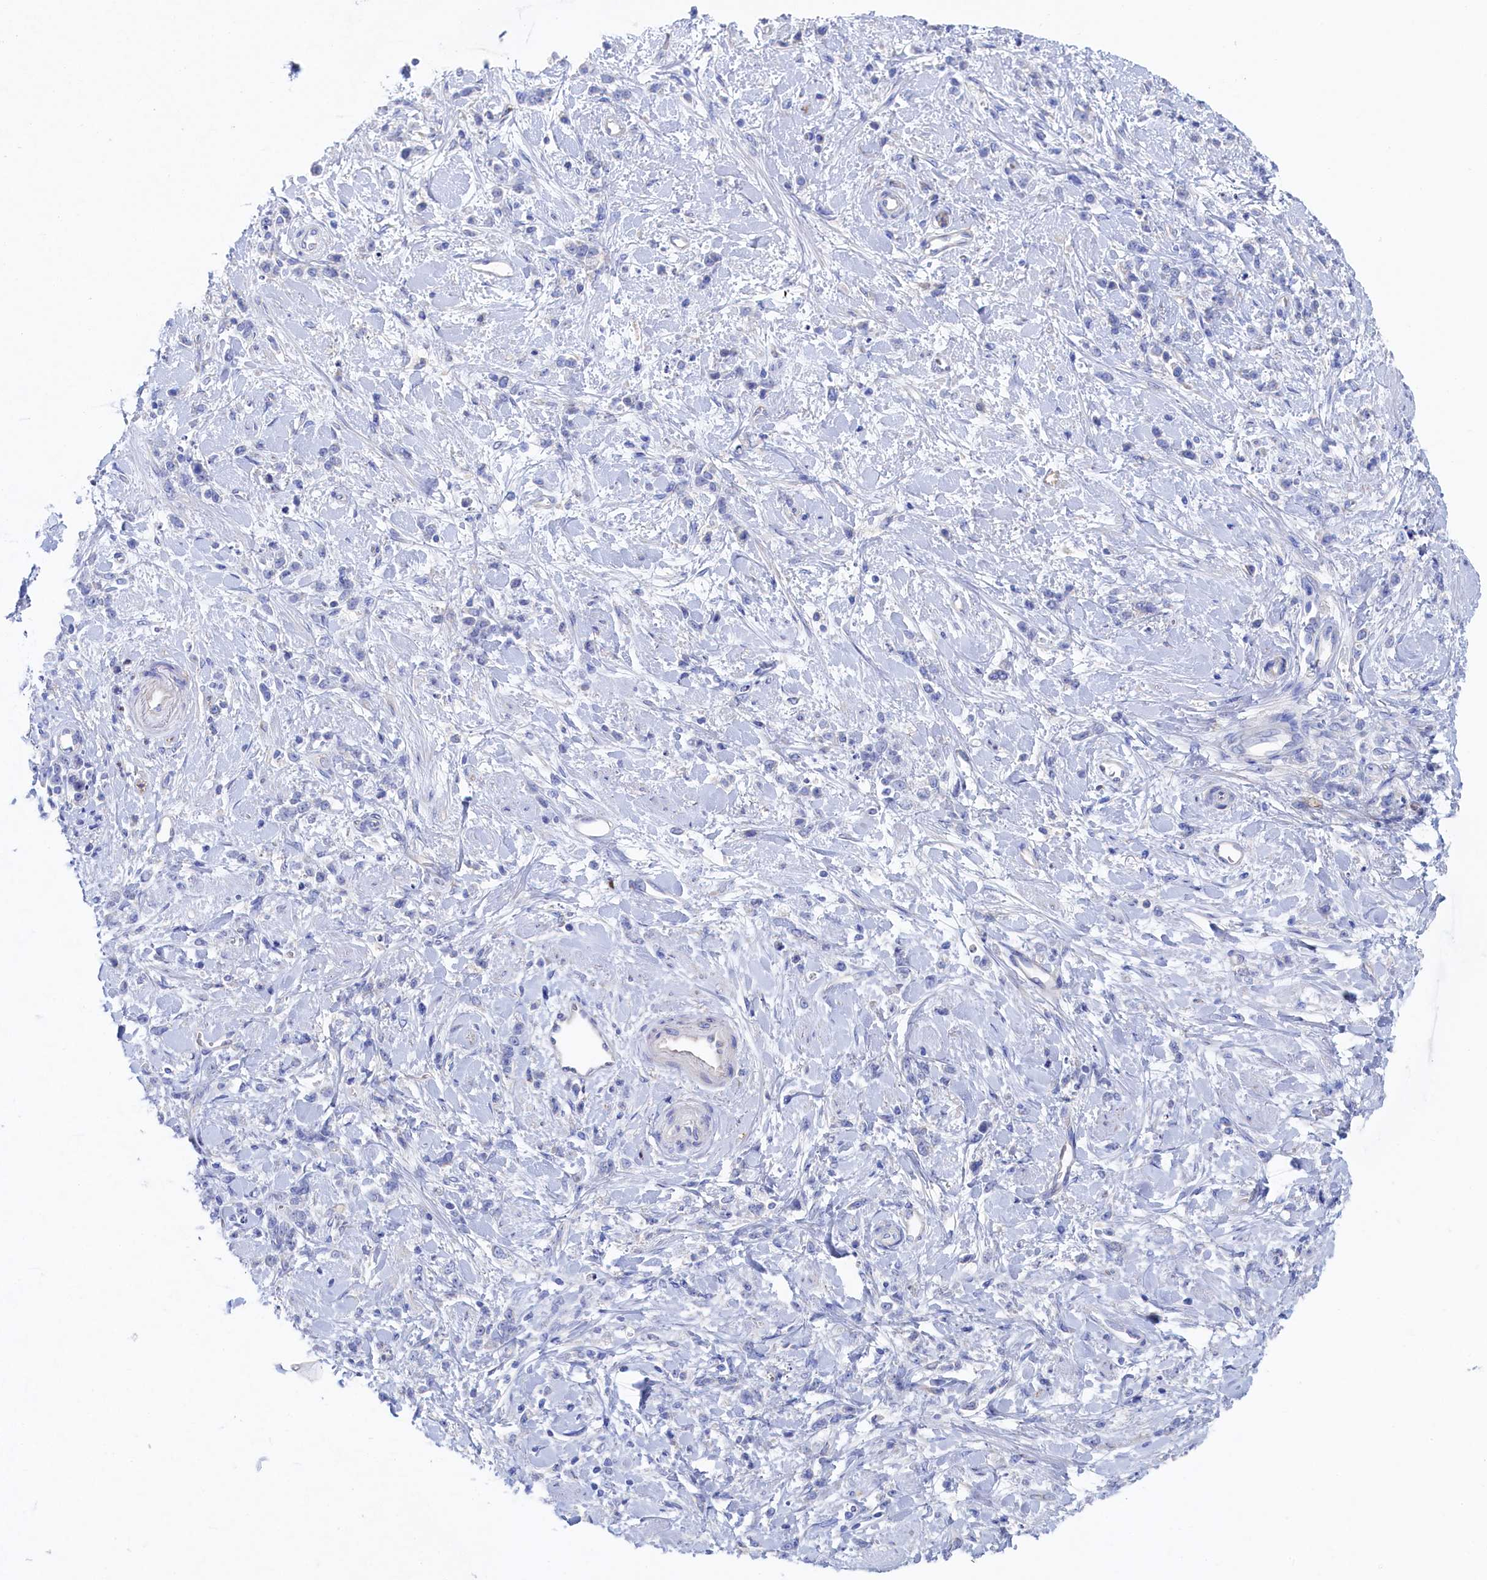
{"staining": {"intensity": "negative", "quantity": "none", "location": "none"}, "tissue": "stomach cancer", "cell_type": "Tumor cells", "image_type": "cancer", "snomed": [{"axis": "morphology", "description": "Adenocarcinoma, NOS"}, {"axis": "topography", "description": "Stomach"}], "caption": "Immunohistochemistry histopathology image of neoplastic tissue: adenocarcinoma (stomach) stained with DAB shows no significant protein staining in tumor cells.", "gene": "TMOD2", "patient": {"sex": "female", "age": 60}}